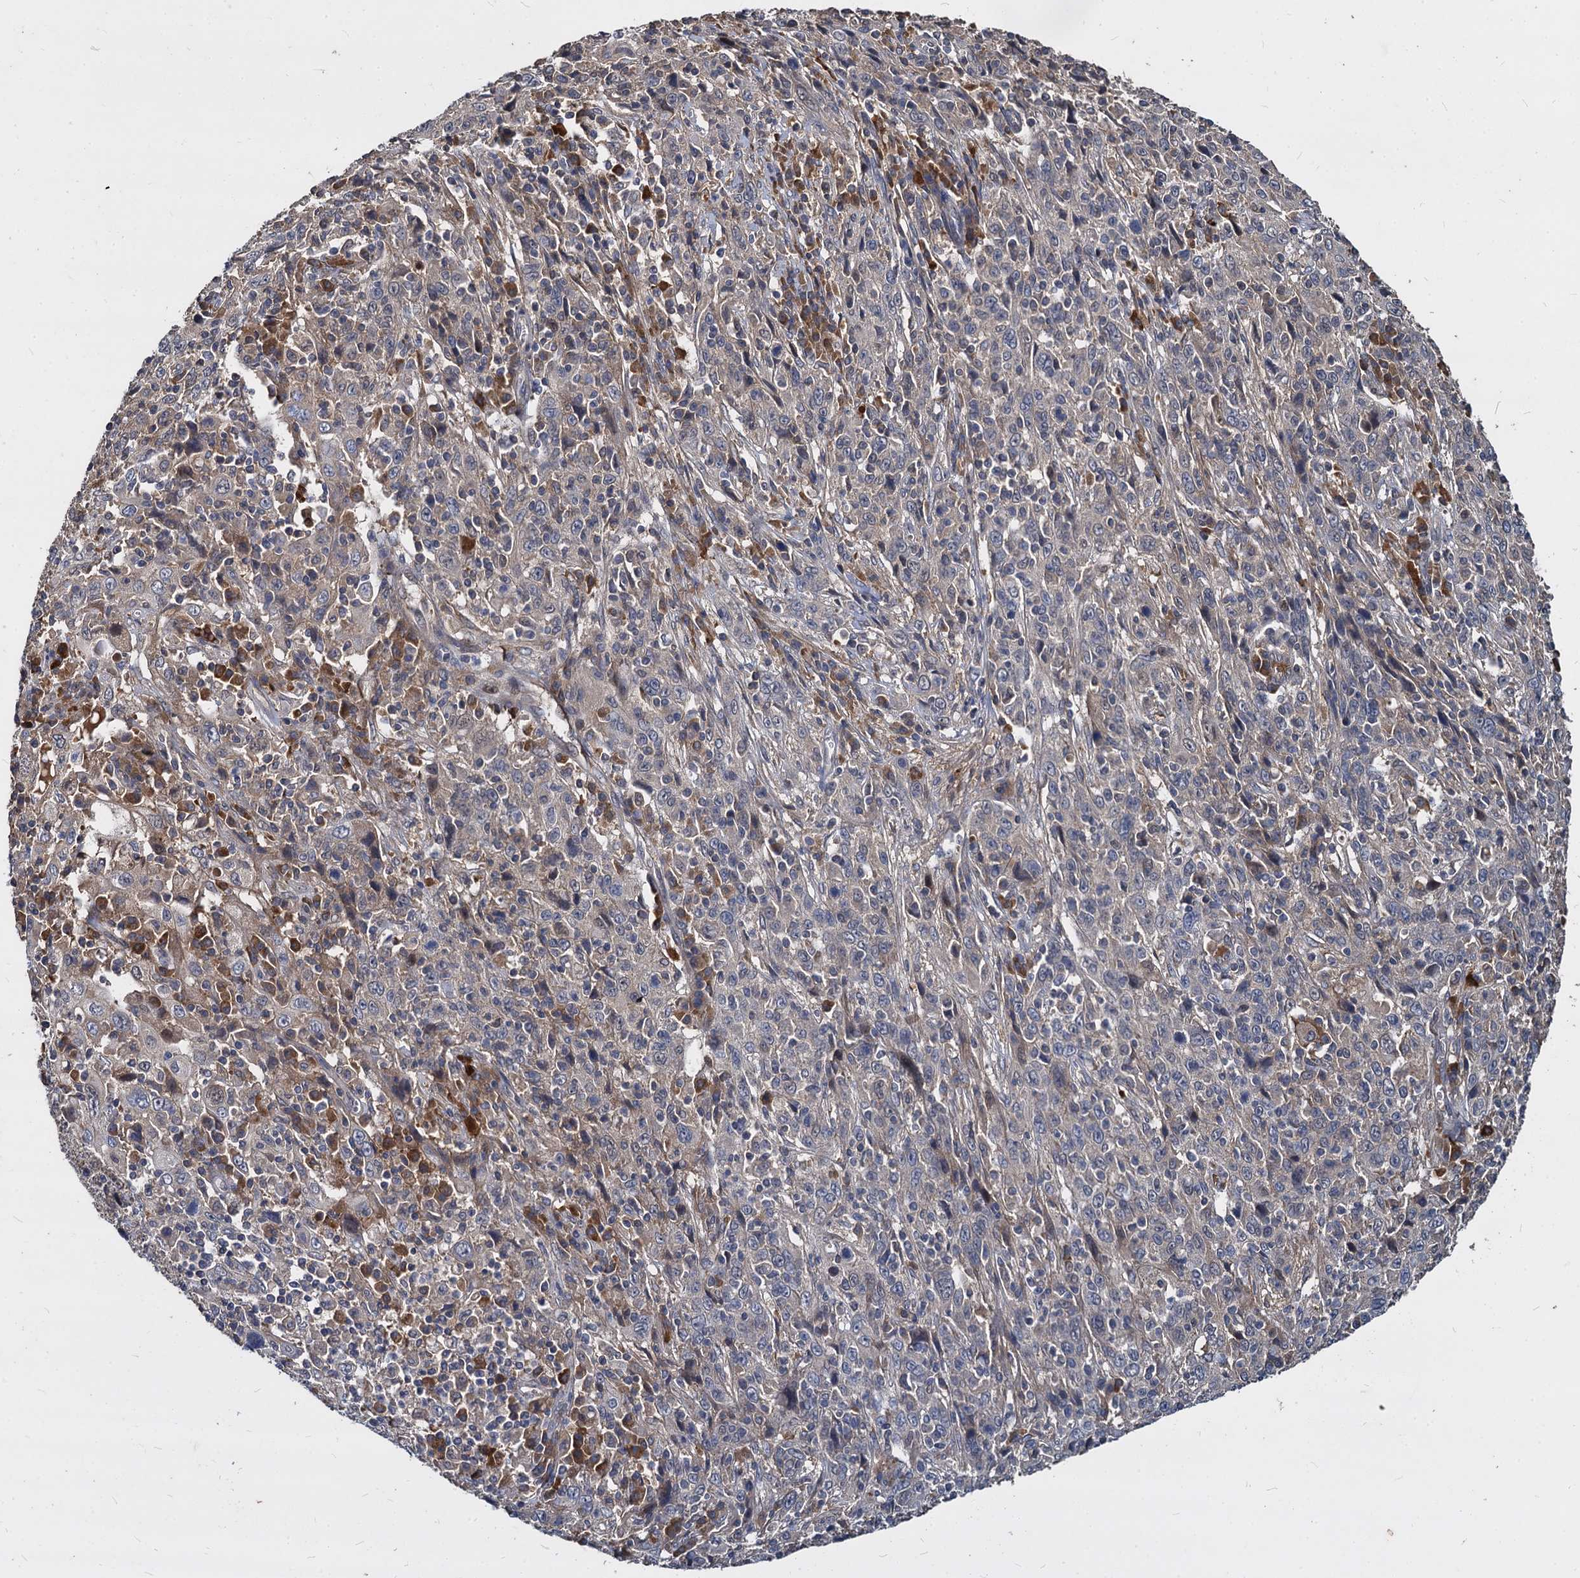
{"staining": {"intensity": "negative", "quantity": "none", "location": "none"}, "tissue": "cervical cancer", "cell_type": "Tumor cells", "image_type": "cancer", "snomed": [{"axis": "morphology", "description": "Squamous cell carcinoma, NOS"}, {"axis": "topography", "description": "Cervix"}], "caption": "Immunohistochemistry of cervical squamous cell carcinoma reveals no staining in tumor cells.", "gene": "CCDC184", "patient": {"sex": "female", "age": 46}}